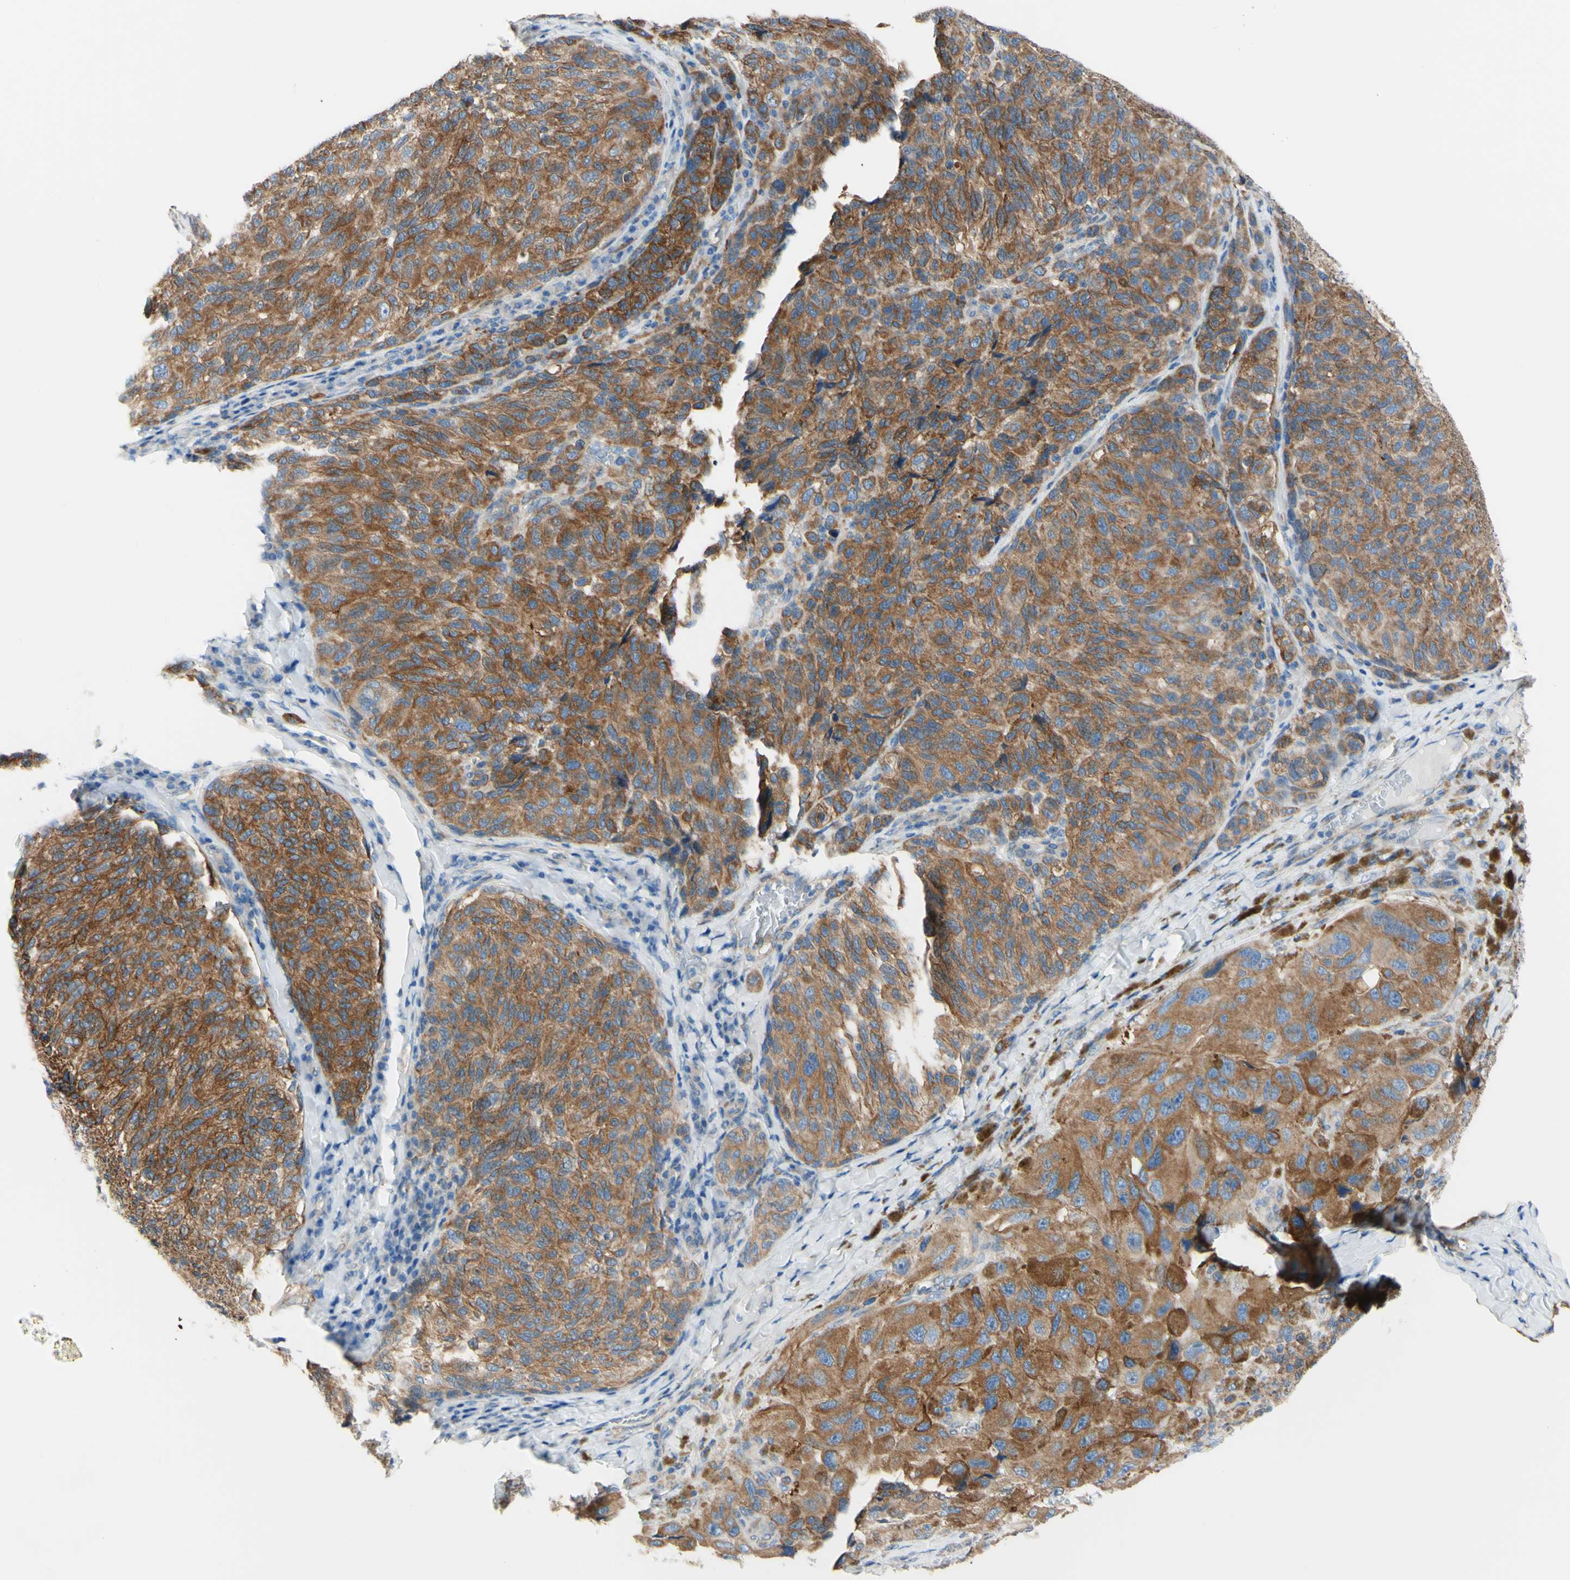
{"staining": {"intensity": "strong", "quantity": ">75%", "location": "cytoplasmic/membranous"}, "tissue": "melanoma", "cell_type": "Tumor cells", "image_type": "cancer", "snomed": [{"axis": "morphology", "description": "Malignant melanoma, NOS"}, {"axis": "topography", "description": "Skin"}], "caption": "Protein staining of malignant melanoma tissue shows strong cytoplasmic/membranous expression in approximately >75% of tumor cells. Nuclei are stained in blue.", "gene": "RETREG2", "patient": {"sex": "female", "age": 73}}